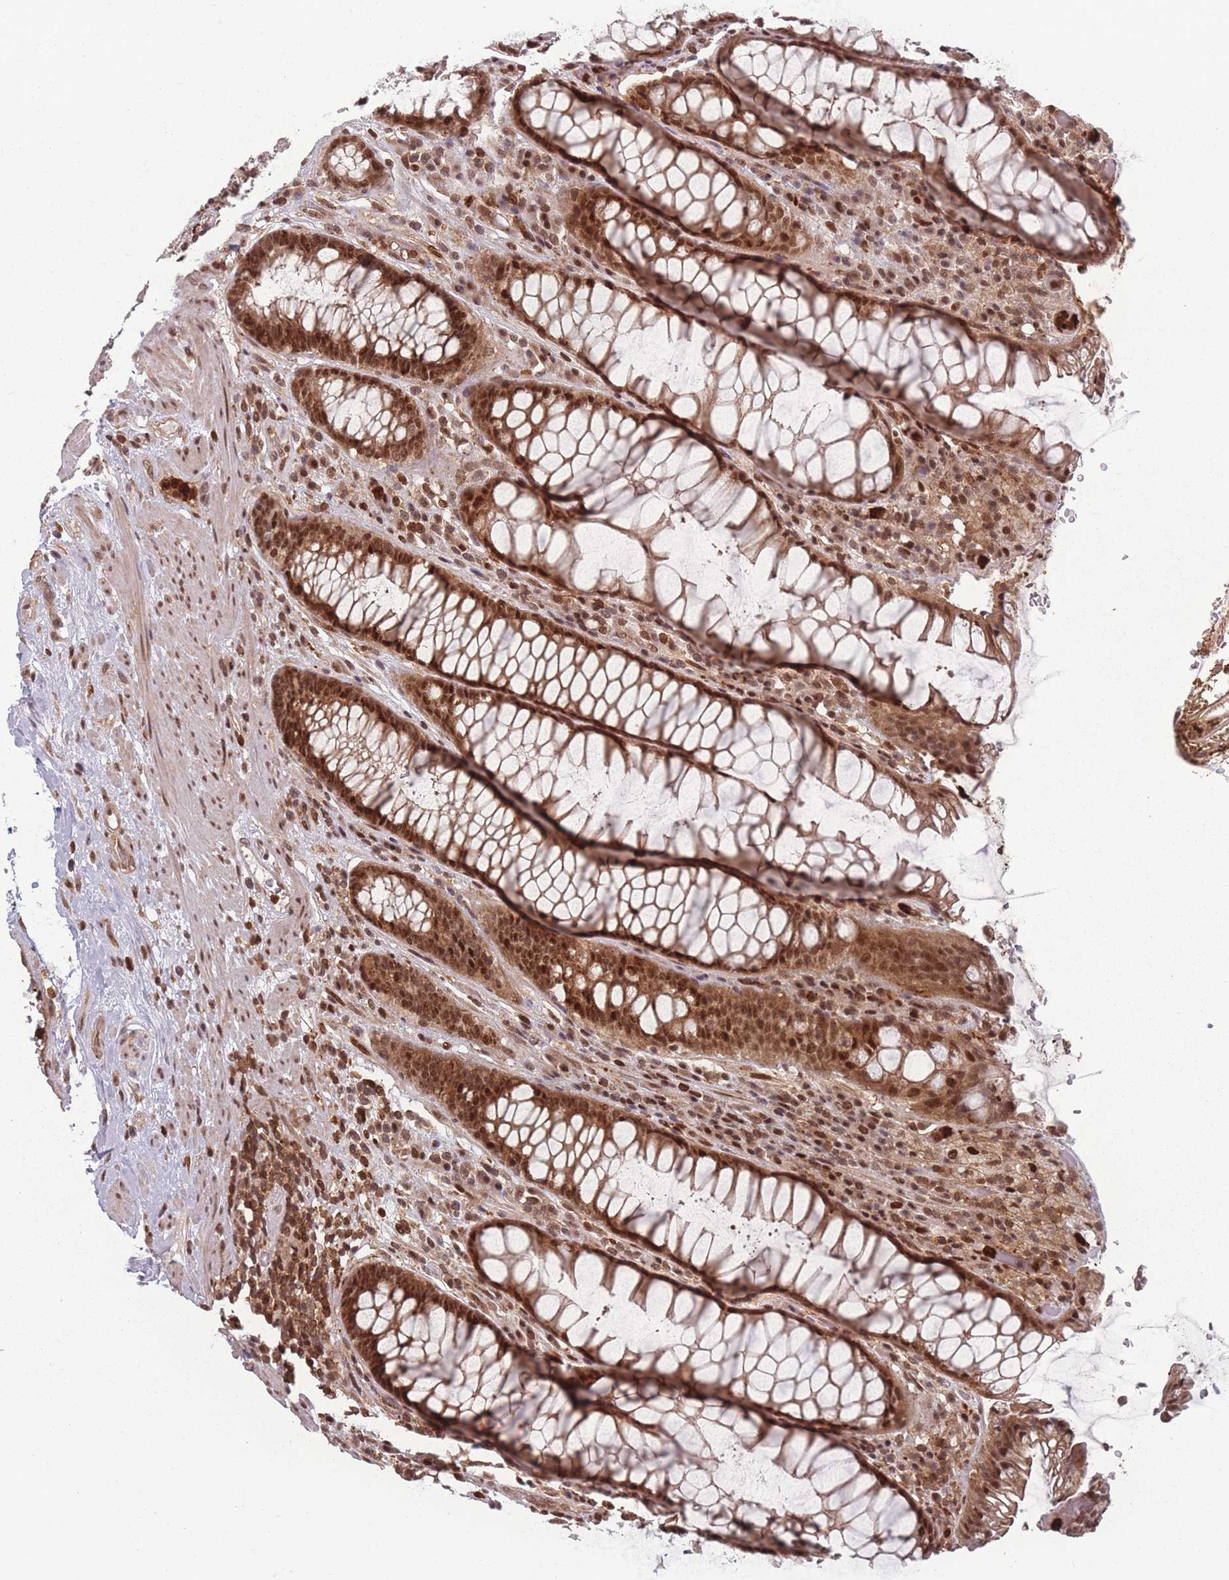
{"staining": {"intensity": "strong", "quantity": ">75%", "location": "cytoplasmic/membranous,nuclear"}, "tissue": "rectum", "cell_type": "Glandular cells", "image_type": "normal", "snomed": [{"axis": "morphology", "description": "Normal tissue, NOS"}, {"axis": "topography", "description": "Rectum"}], "caption": "High-magnification brightfield microscopy of benign rectum stained with DAB (brown) and counterstained with hematoxylin (blue). glandular cells exhibit strong cytoplasmic/membranous,nuclear expression is present in approximately>75% of cells. Using DAB (brown) and hematoxylin (blue) stains, captured at high magnification using brightfield microscopy.", "gene": "WDR55", "patient": {"sex": "male", "age": 64}}